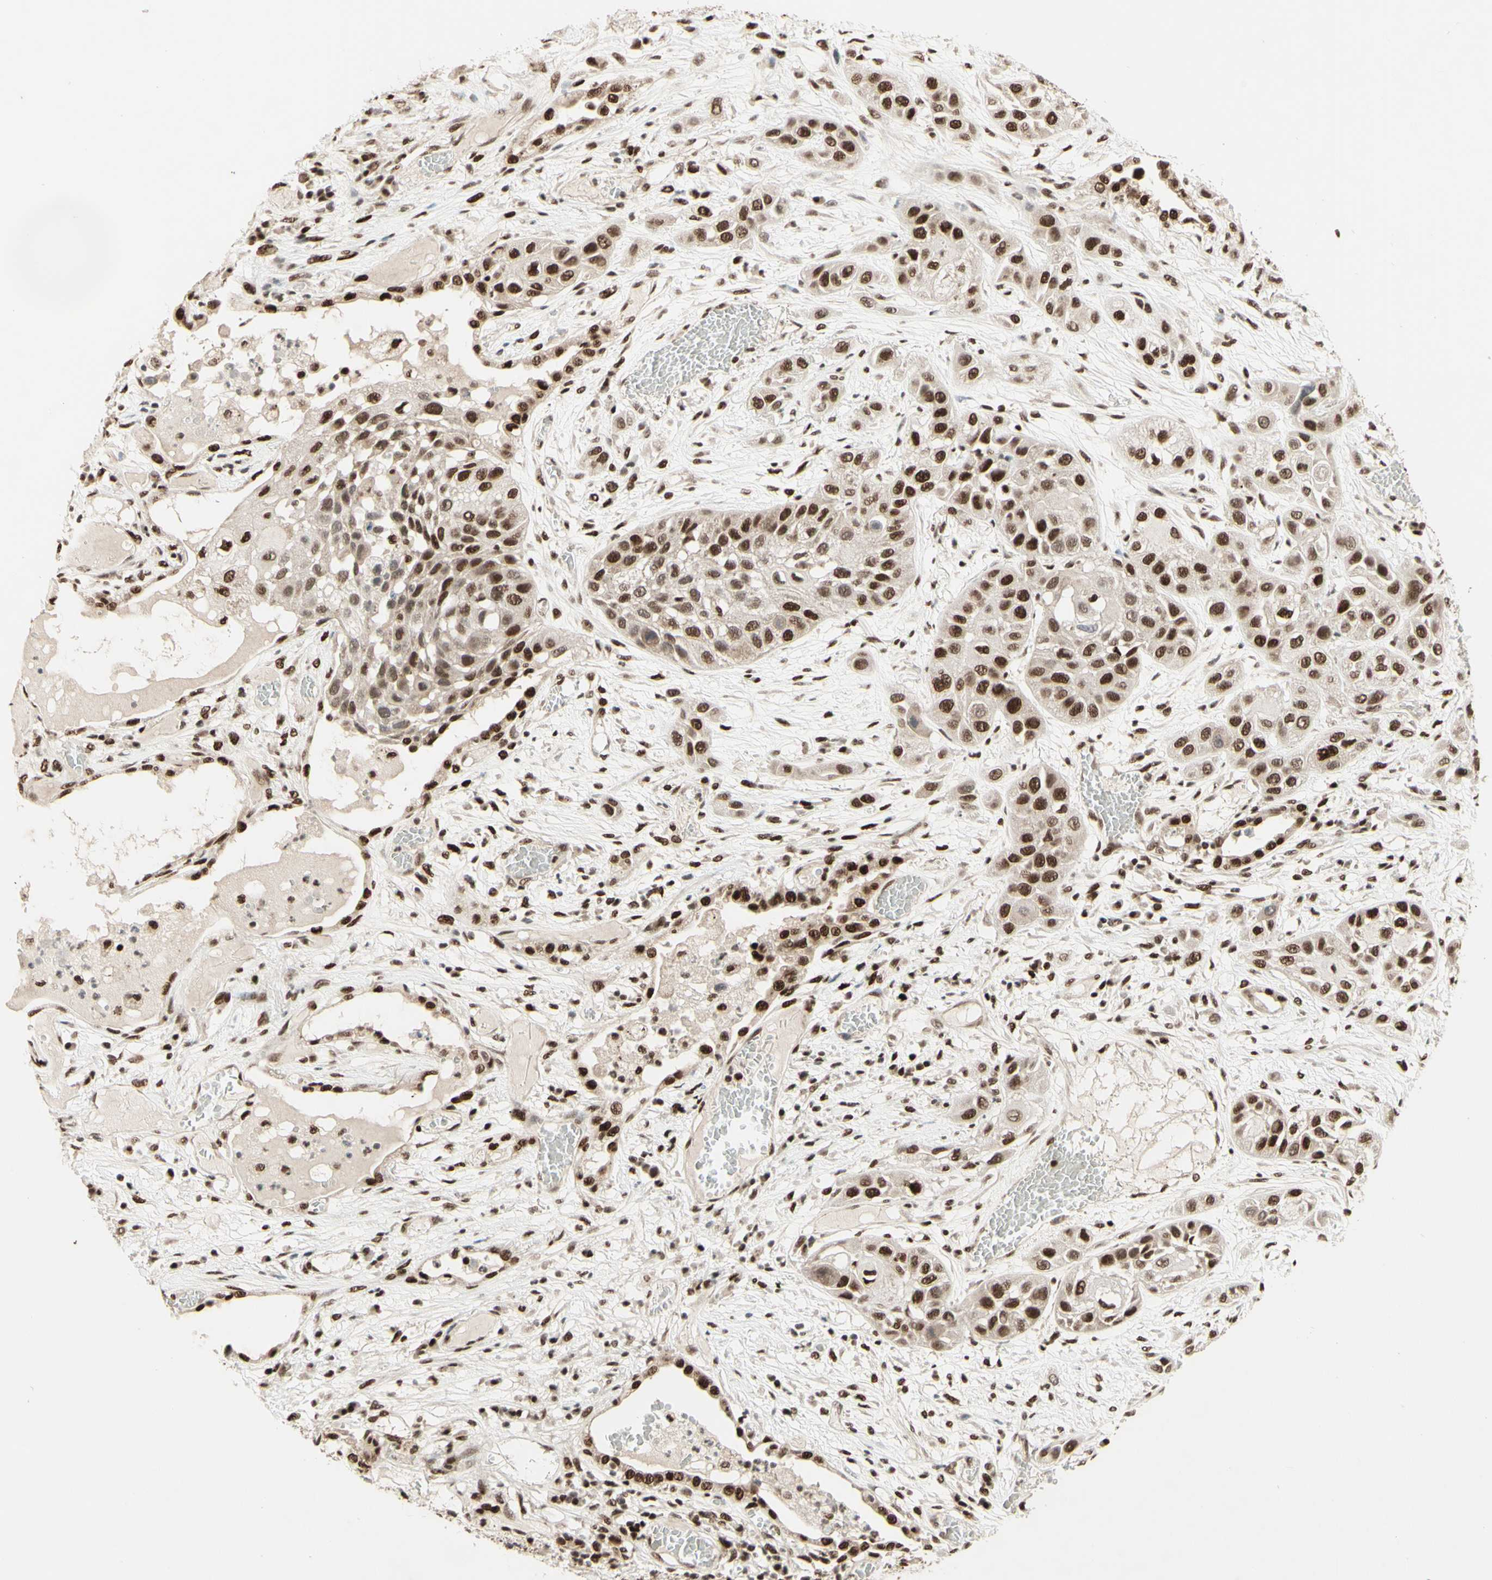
{"staining": {"intensity": "strong", "quantity": ">75%", "location": "nuclear"}, "tissue": "lung cancer", "cell_type": "Tumor cells", "image_type": "cancer", "snomed": [{"axis": "morphology", "description": "Squamous cell carcinoma, NOS"}, {"axis": "topography", "description": "Lung"}], "caption": "Lung squamous cell carcinoma tissue shows strong nuclear expression in about >75% of tumor cells, visualized by immunohistochemistry.", "gene": "NR3C1", "patient": {"sex": "male", "age": 71}}